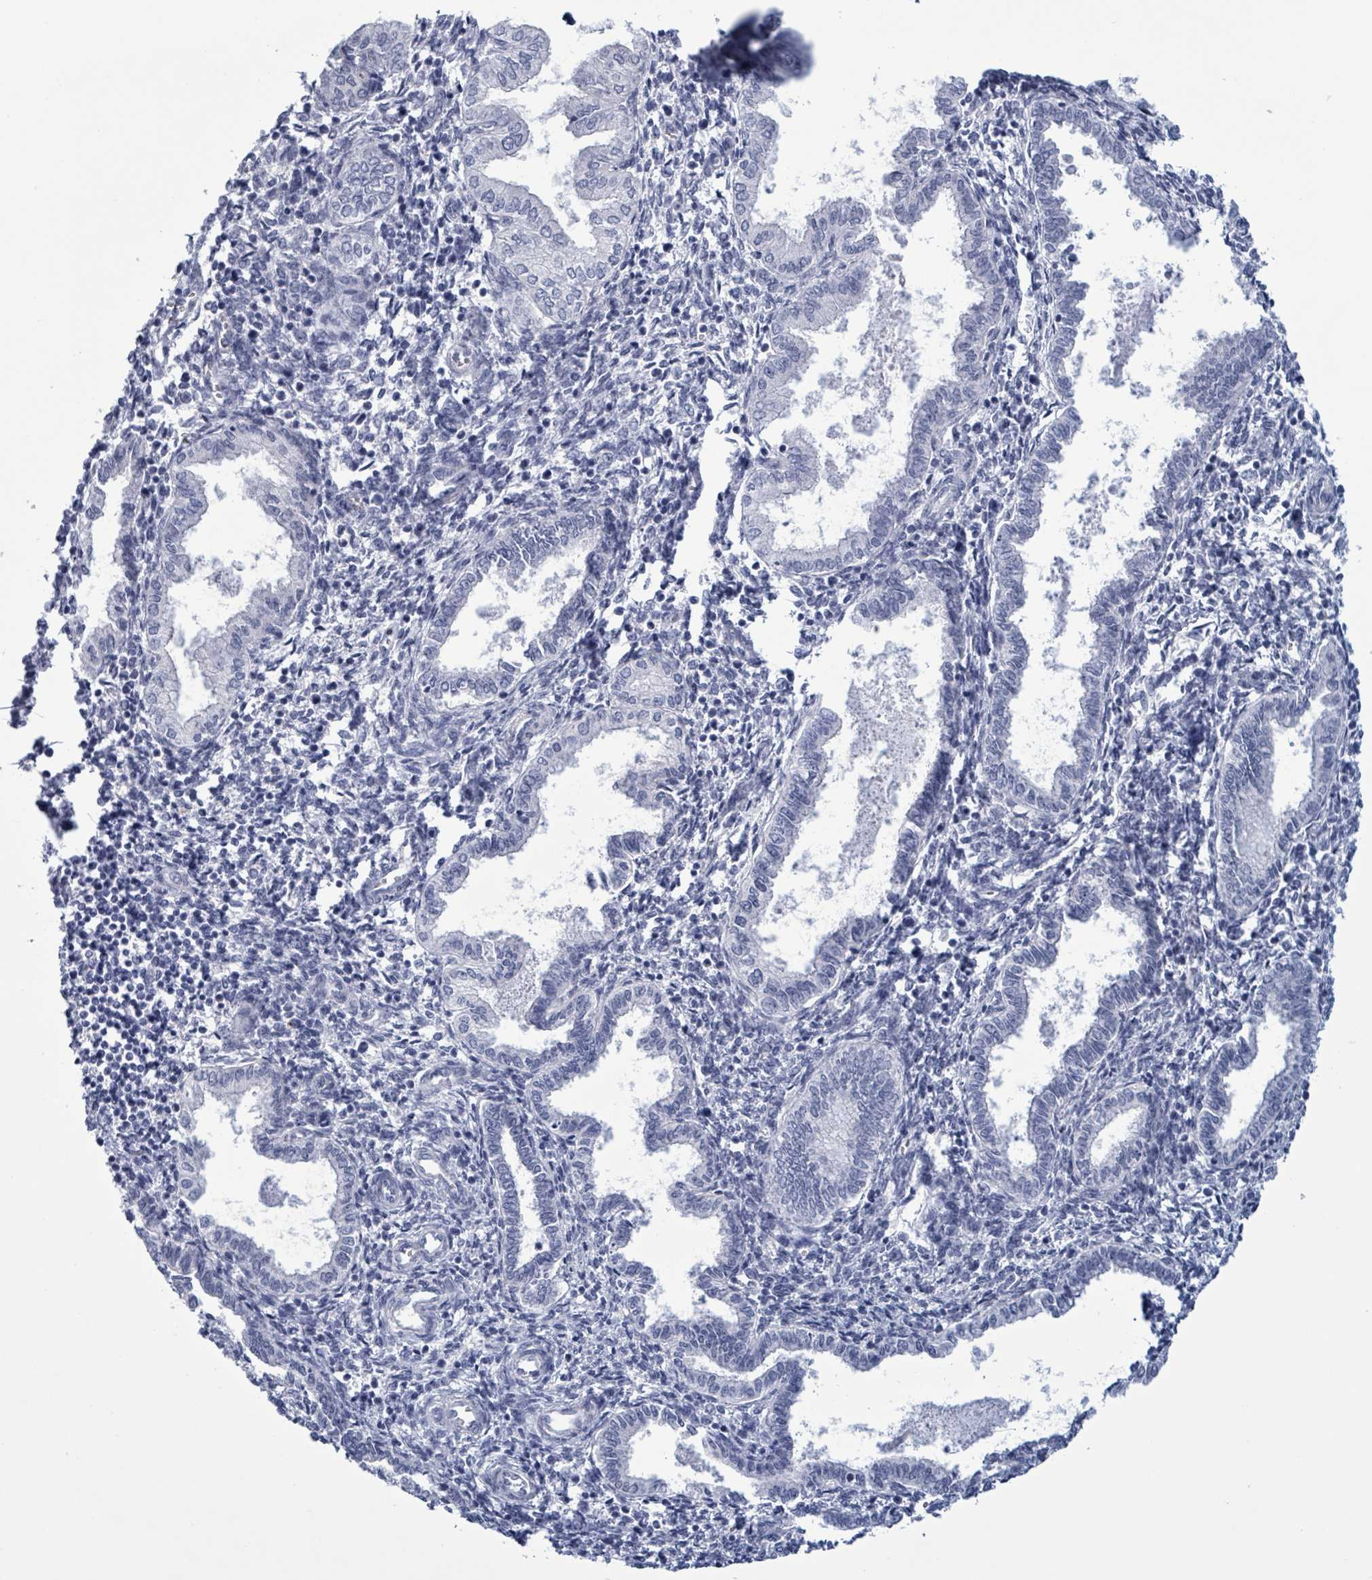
{"staining": {"intensity": "negative", "quantity": "none", "location": "none"}, "tissue": "endometrium", "cell_type": "Cells in endometrial stroma", "image_type": "normal", "snomed": [{"axis": "morphology", "description": "Normal tissue, NOS"}, {"axis": "topography", "description": "Endometrium"}], "caption": "Photomicrograph shows no protein staining in cells in endometrial stroma of normal endometrium. The staining was performed using DAB to visualize the protein expression in brown, while the nuclei were stained in blue with hematoxylin (Magnification: 20x).", "gene": "ZNF771", "patient": {"sex": "female", "age": 37}}